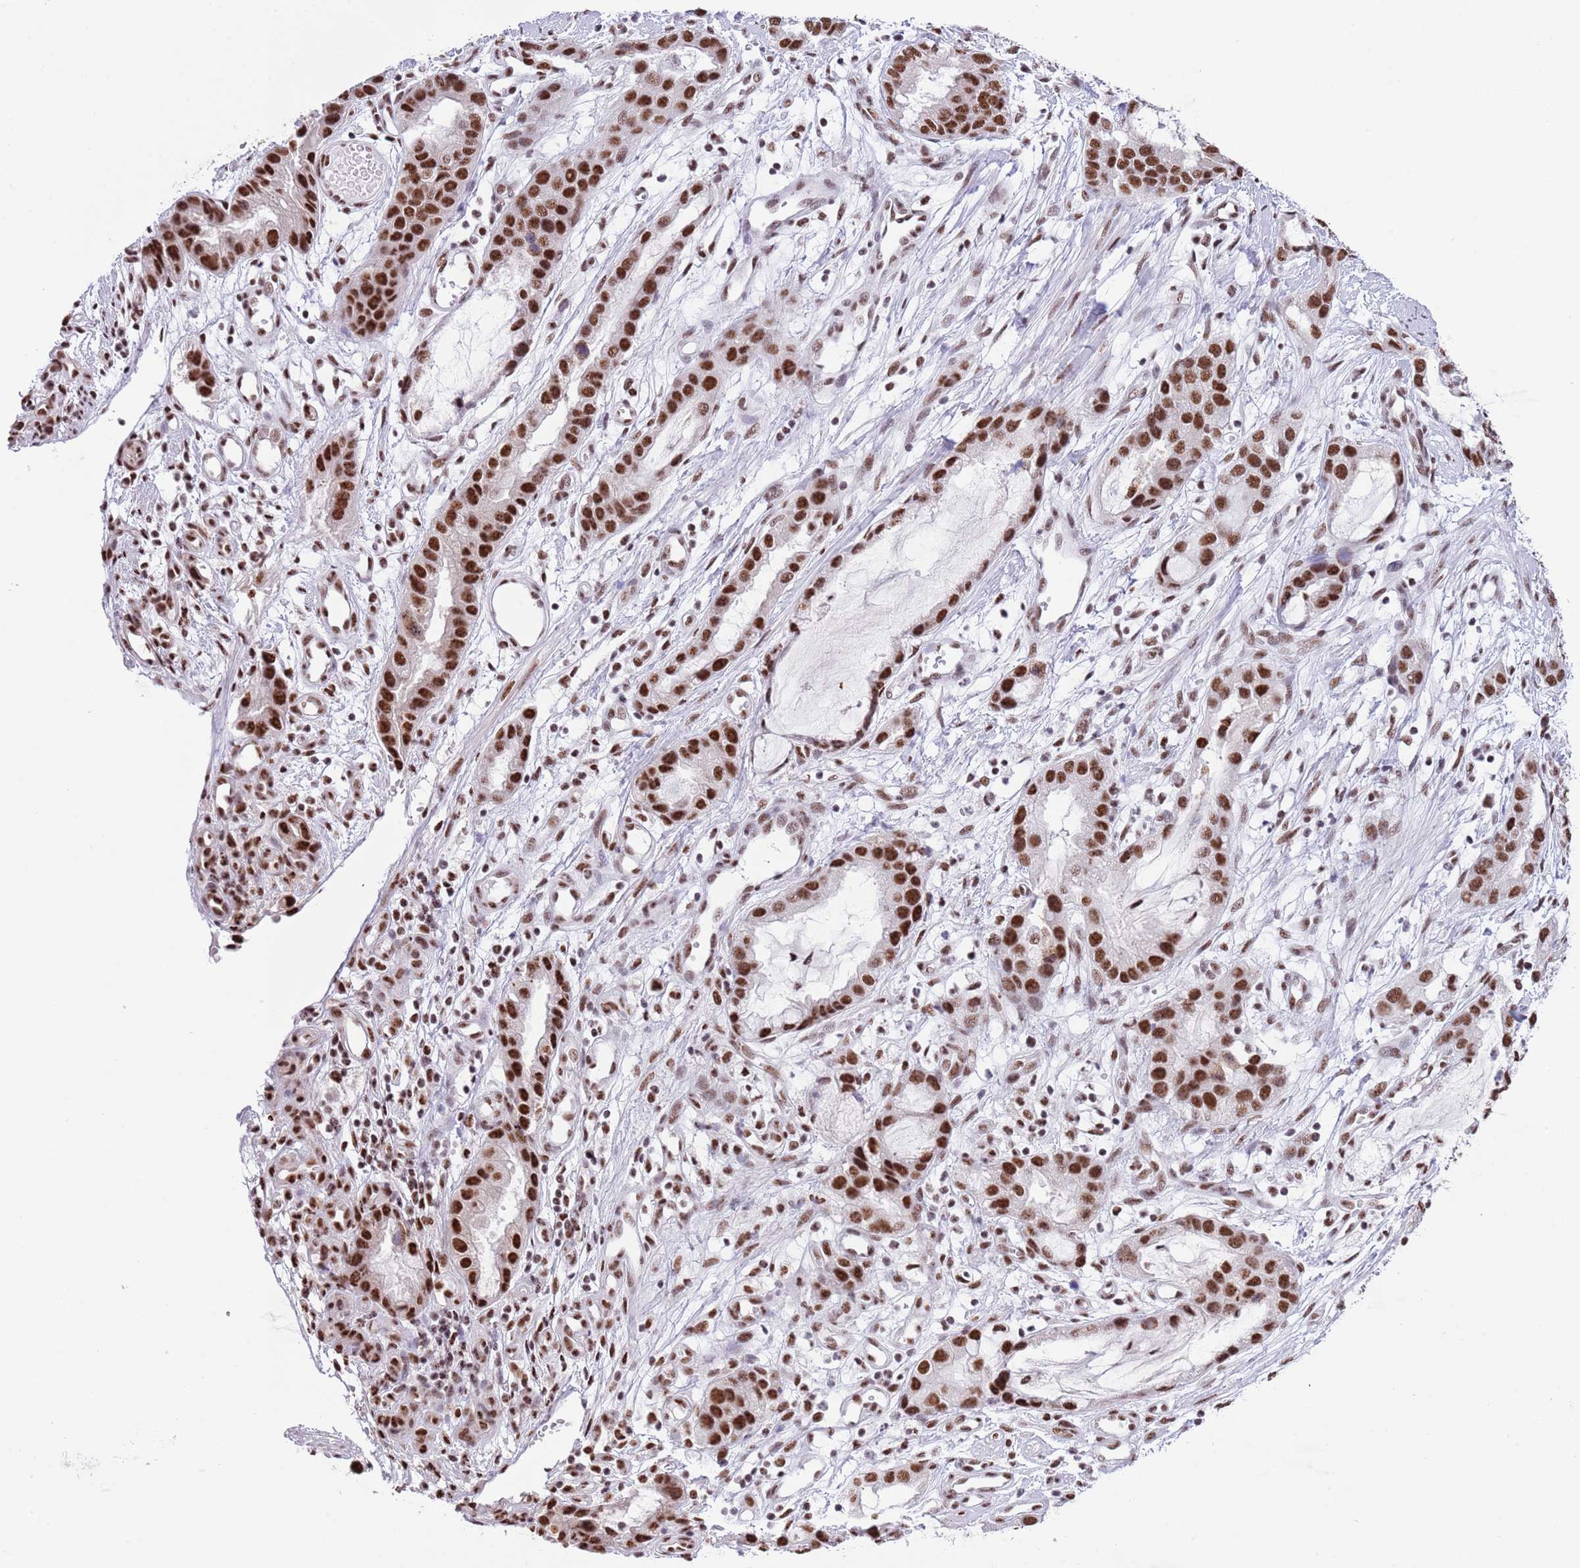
{"staining": {"intensity": "strong", "quantity": ">75%", "location": "nuclear"}, "tissue": "stomach cancer", "cell_type": "Tumor cells", "image_type": "cancer", "snomed": [{"axis": "morphology", "description": "Adenocarcinoma, NOS"}, {"axis": "topography", "description": "Stomach"}], "caption": "This is a histology image of immunohistochemistry staining of stomach cancer (adenocarcinoma), which shows strong positivity in the nuclear of tumor cells.", "gene": "SF3A2", "patient": {"sex": "male", "age": 55}}